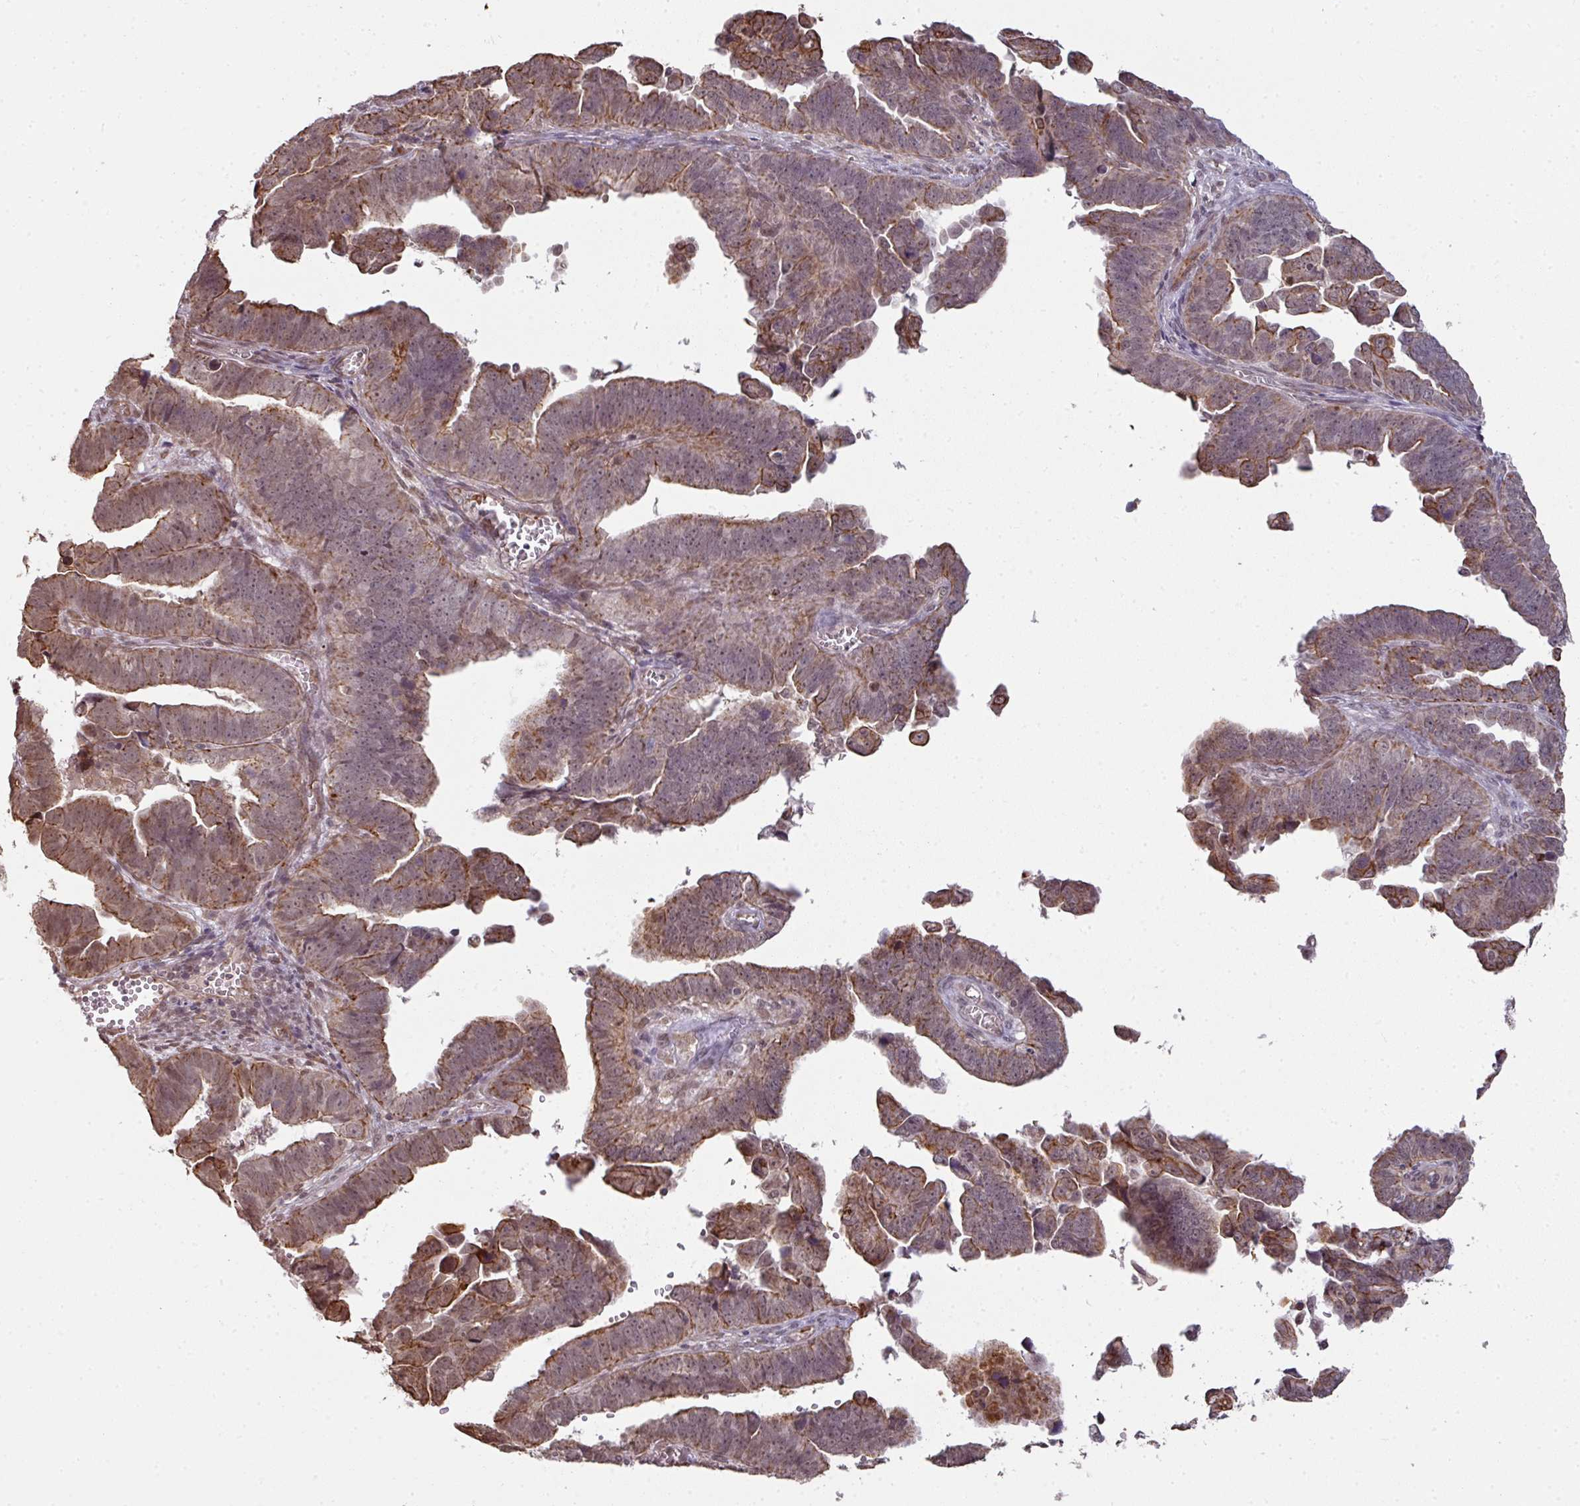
{"staining": {"intensity": "moderate", "quantity": "<25%", "location": "cytoplasmic/membranous"}, "tissue": "endometrial cancer", "cell_type": "Tumor cells", "image_type": "cancer", "snomed": [{"axis": "morphology", "description": "Adenocarcinoma, NOS"}, {"axis": "topography", "description": "Endometrium"}], "caption": "Brown immunohistochemical staining in human adenocarcinoma (endometrial) reveals moderate cytoplasmic/membranous staining in about <25% of tumor cells.", "gene": "GTF2H3", "patient": {"sex": "female", "age": 75}}